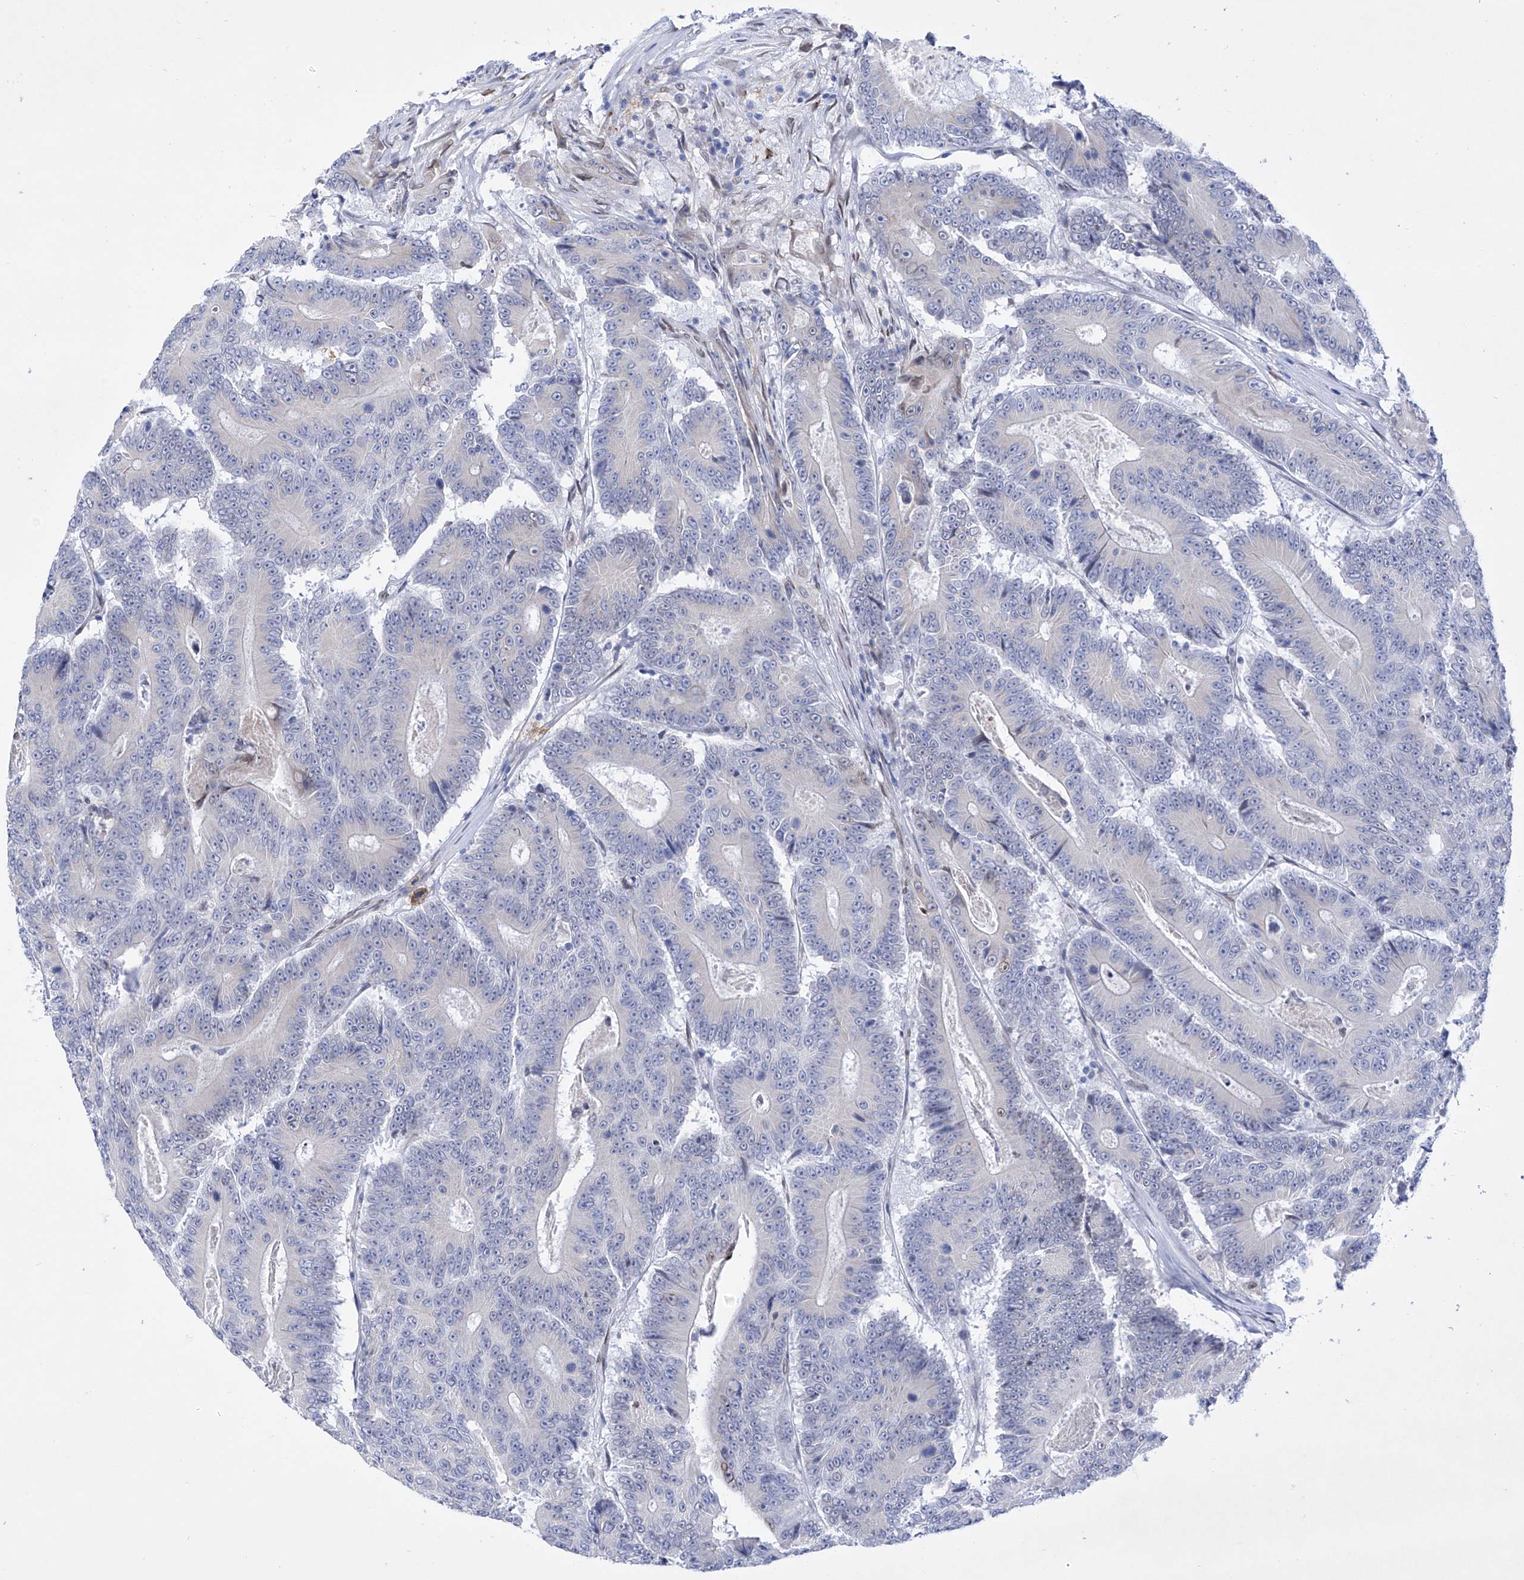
{"staining": {"intensity": "negative", "quantity": "none", "location": "none"}, "tissue": "colorectal cancer", "cell_type": "Tumor cells", "image_type": "cancer", "snomed": [{"axis": "morphology", "description": "Adenocarcinoma, NOS"}, {"axis": "topography", "description": "Colon"}], "caption": "Immunohistochemical staining of human colorectal adenocarcinoma displays no significant expression in tumor cells.", "gene": "LCLAT1", "patient": {"sex": "male", "age": 83}}